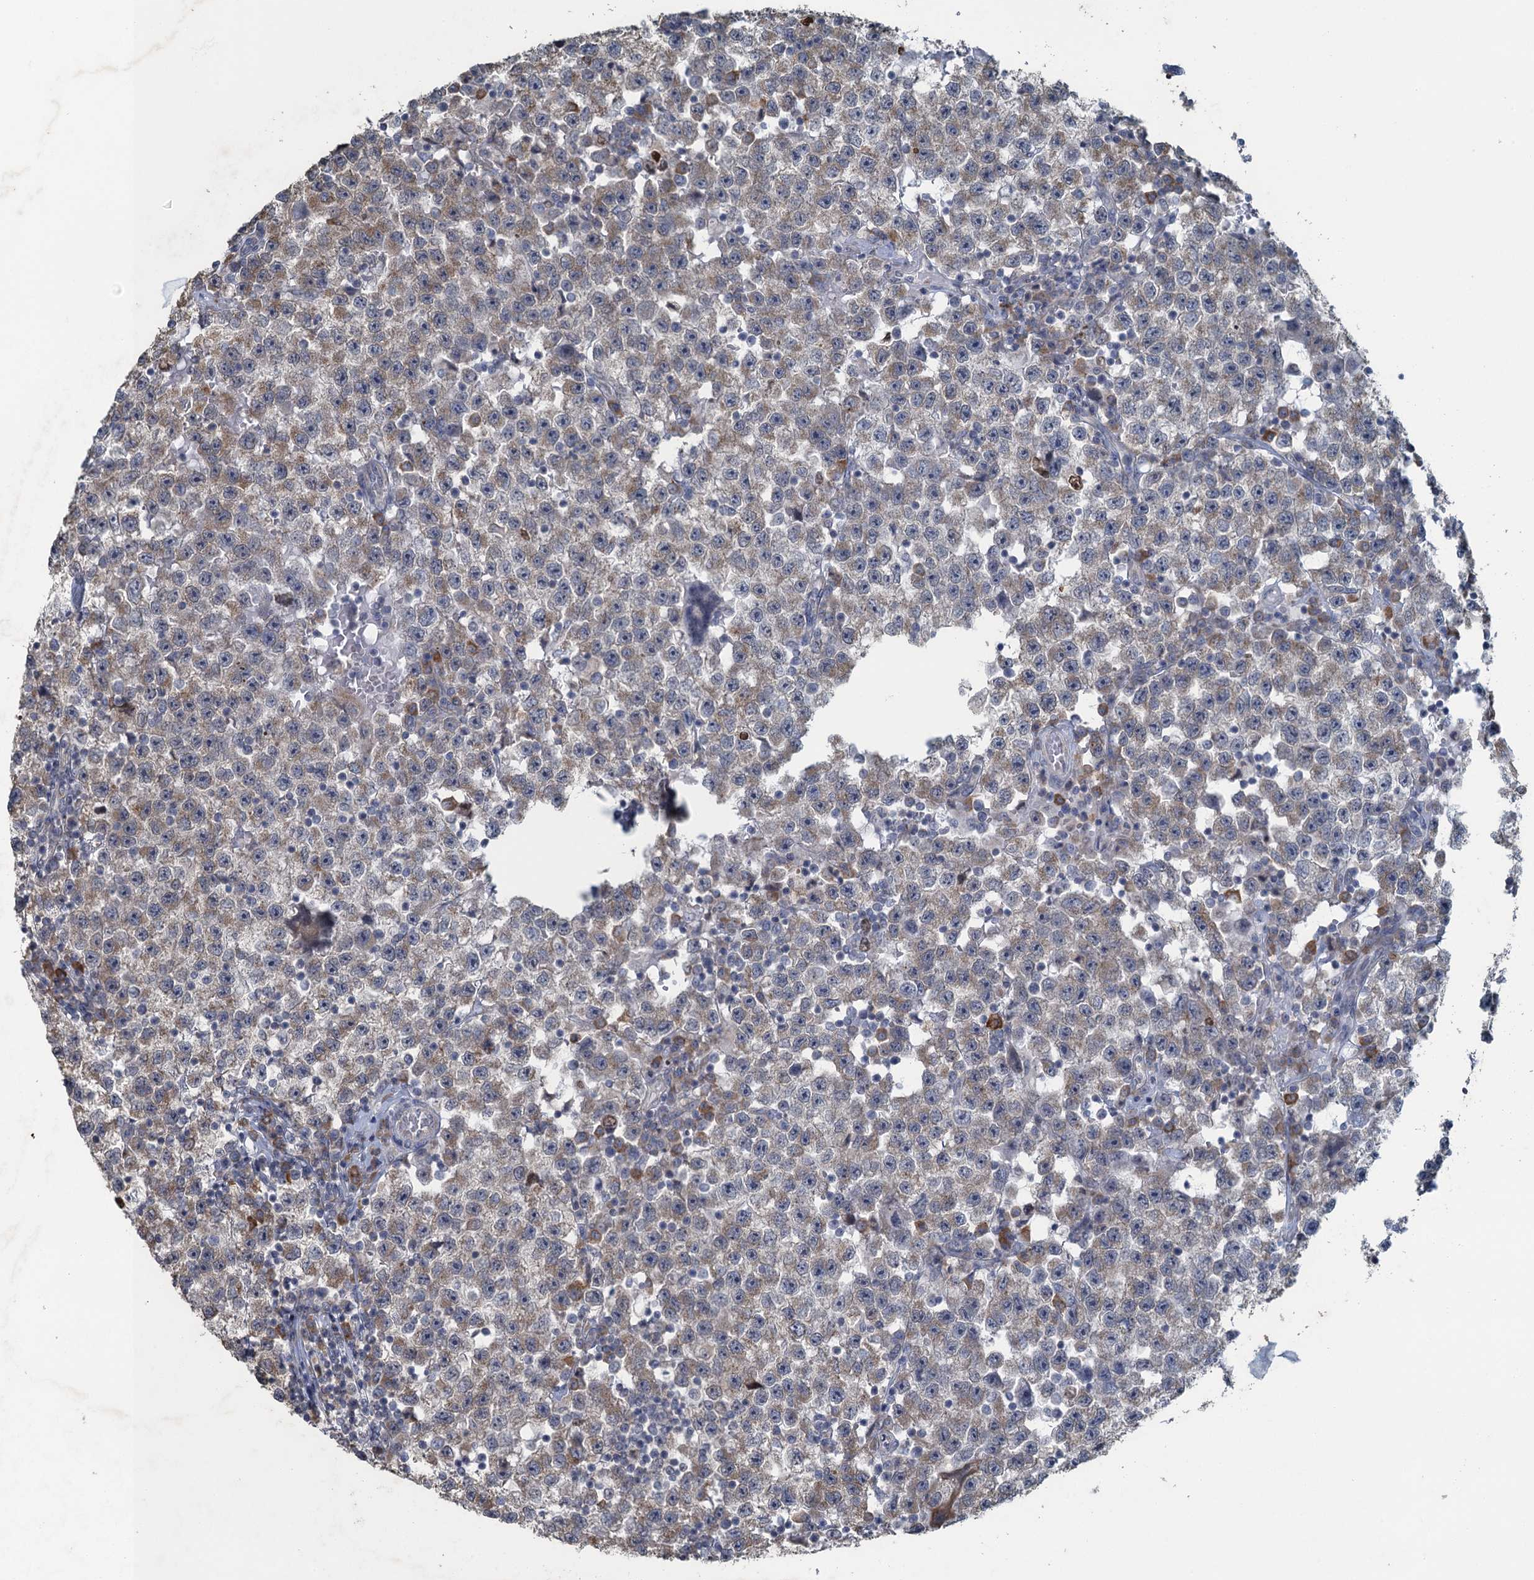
{"staining": {"intensity": "weak", "quantity": "25%-75%", "location": "cytoplasmic/membranous"}, "tissue": "testis cancer", "cell_type": "Tumor cells", "image_type": "cancer", "snomed": [{"axis": "morphology", "description": "Seminoma, NOS"}, {"axis": "topography", "description": "Testis"}], "caption": "A photomicrograph of seminoma (testis) stained for a protein demonstrates weak cytoplasmic/membranous brown staining in tumor cells. (brown staining indicates protein expression, while blue staining denotes nuclei).", "gene": "TEX35", "patient": {"sex": "male", "age": 22}}